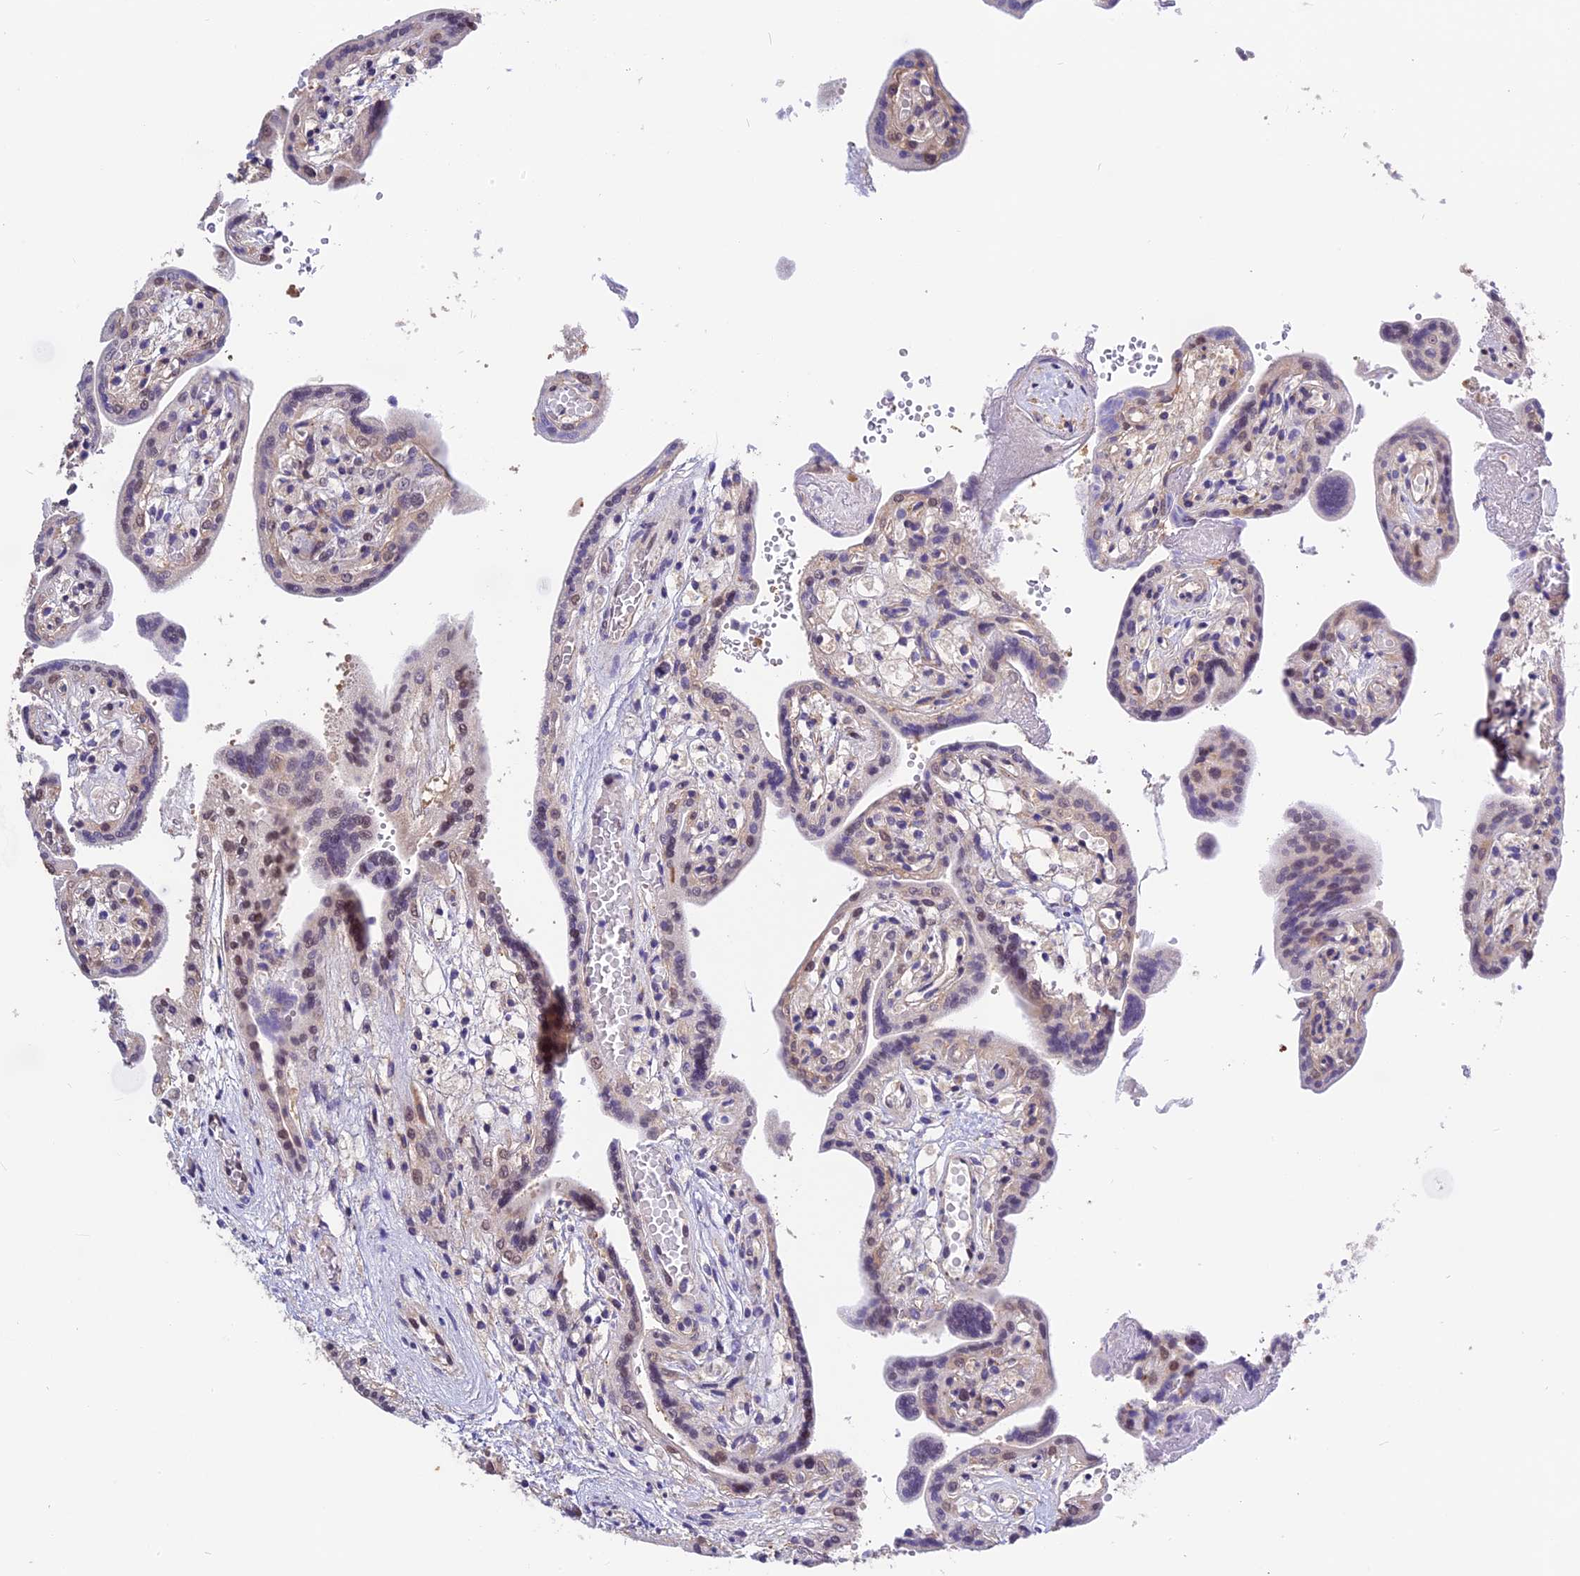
{"staining": {"intensity": "weak", "quantity": "25%-75%", "location": "cytoplasmic/membranous,nuclear"}, "tissue": "placenta", "cell_type": "Trophoblastic cells", "image_type": "normal", "snomed": [{"axis": "morphology", "description": "Normal tissue, NOS"}, {"axis": "topography", "description": "Placenta"}], "caption": "High-magnification brightfield microscopy of benign placenta stained with DAB (brown) and counterstained with hematoxylin (blue). trophoblastic cells exhibit weak cytoplasmic/membranous,nuclear staining is present in approximately25%-75% of cells.", "gene": "BSCL2", "patient": {"sex": "female", "age": 37}}